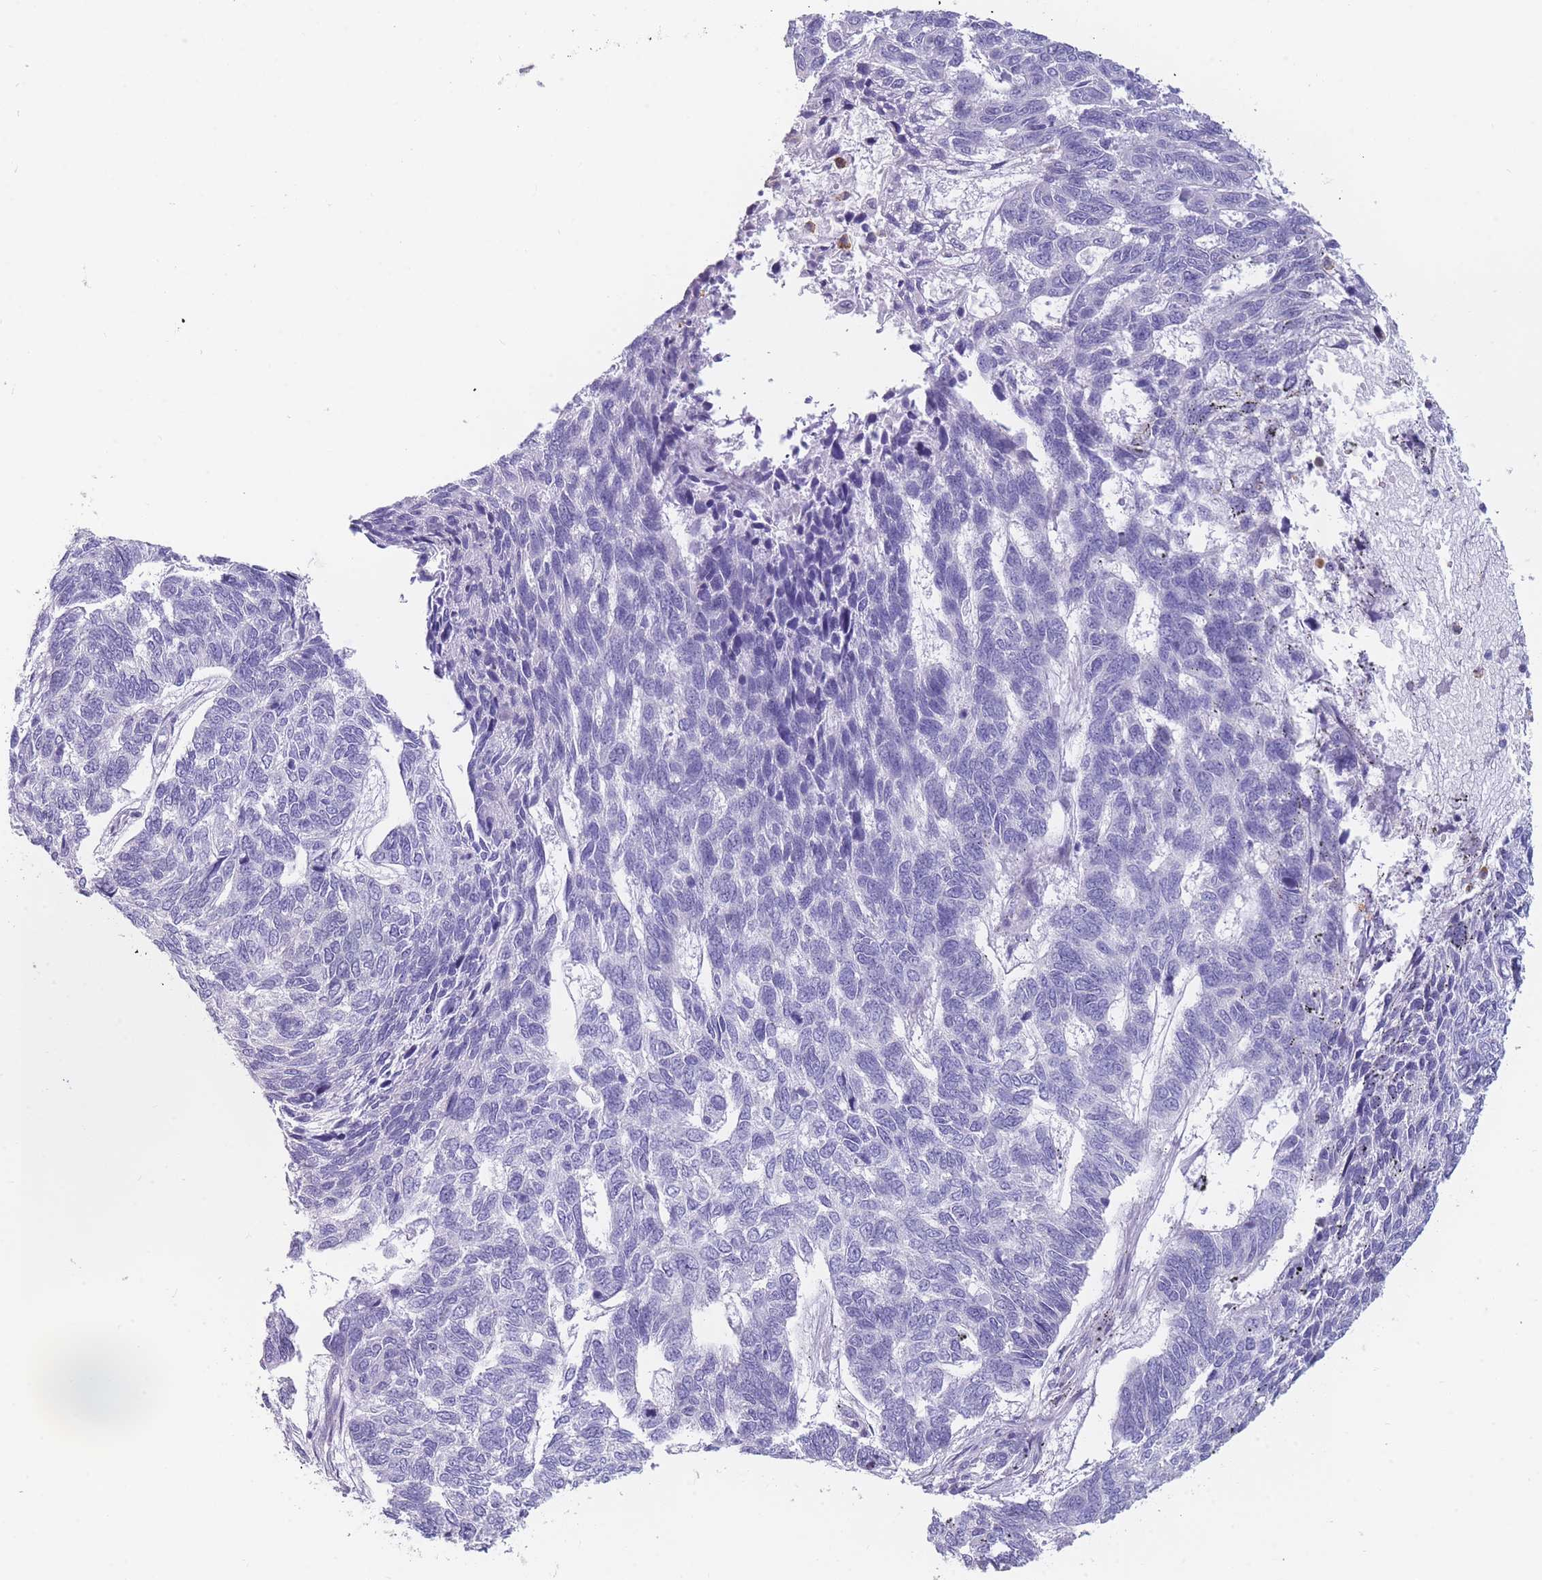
{"staining": {"intensity": "negative", "quantity": "none", "location": "none"}, "tissue": "skin cancer", "cell_type": "Tumor cells", "image_type": "cancer", "snomed": [{"axis": "morphology", "description": "Basal cell carcinoma"}, {"axis": "topography", "description": "Skin"}], "caption": "Tumor cells show no significant staining in skin basal cell carcinoma.", "gene": "ZNF627", "patient": {"sex": "female", "age": 65}}